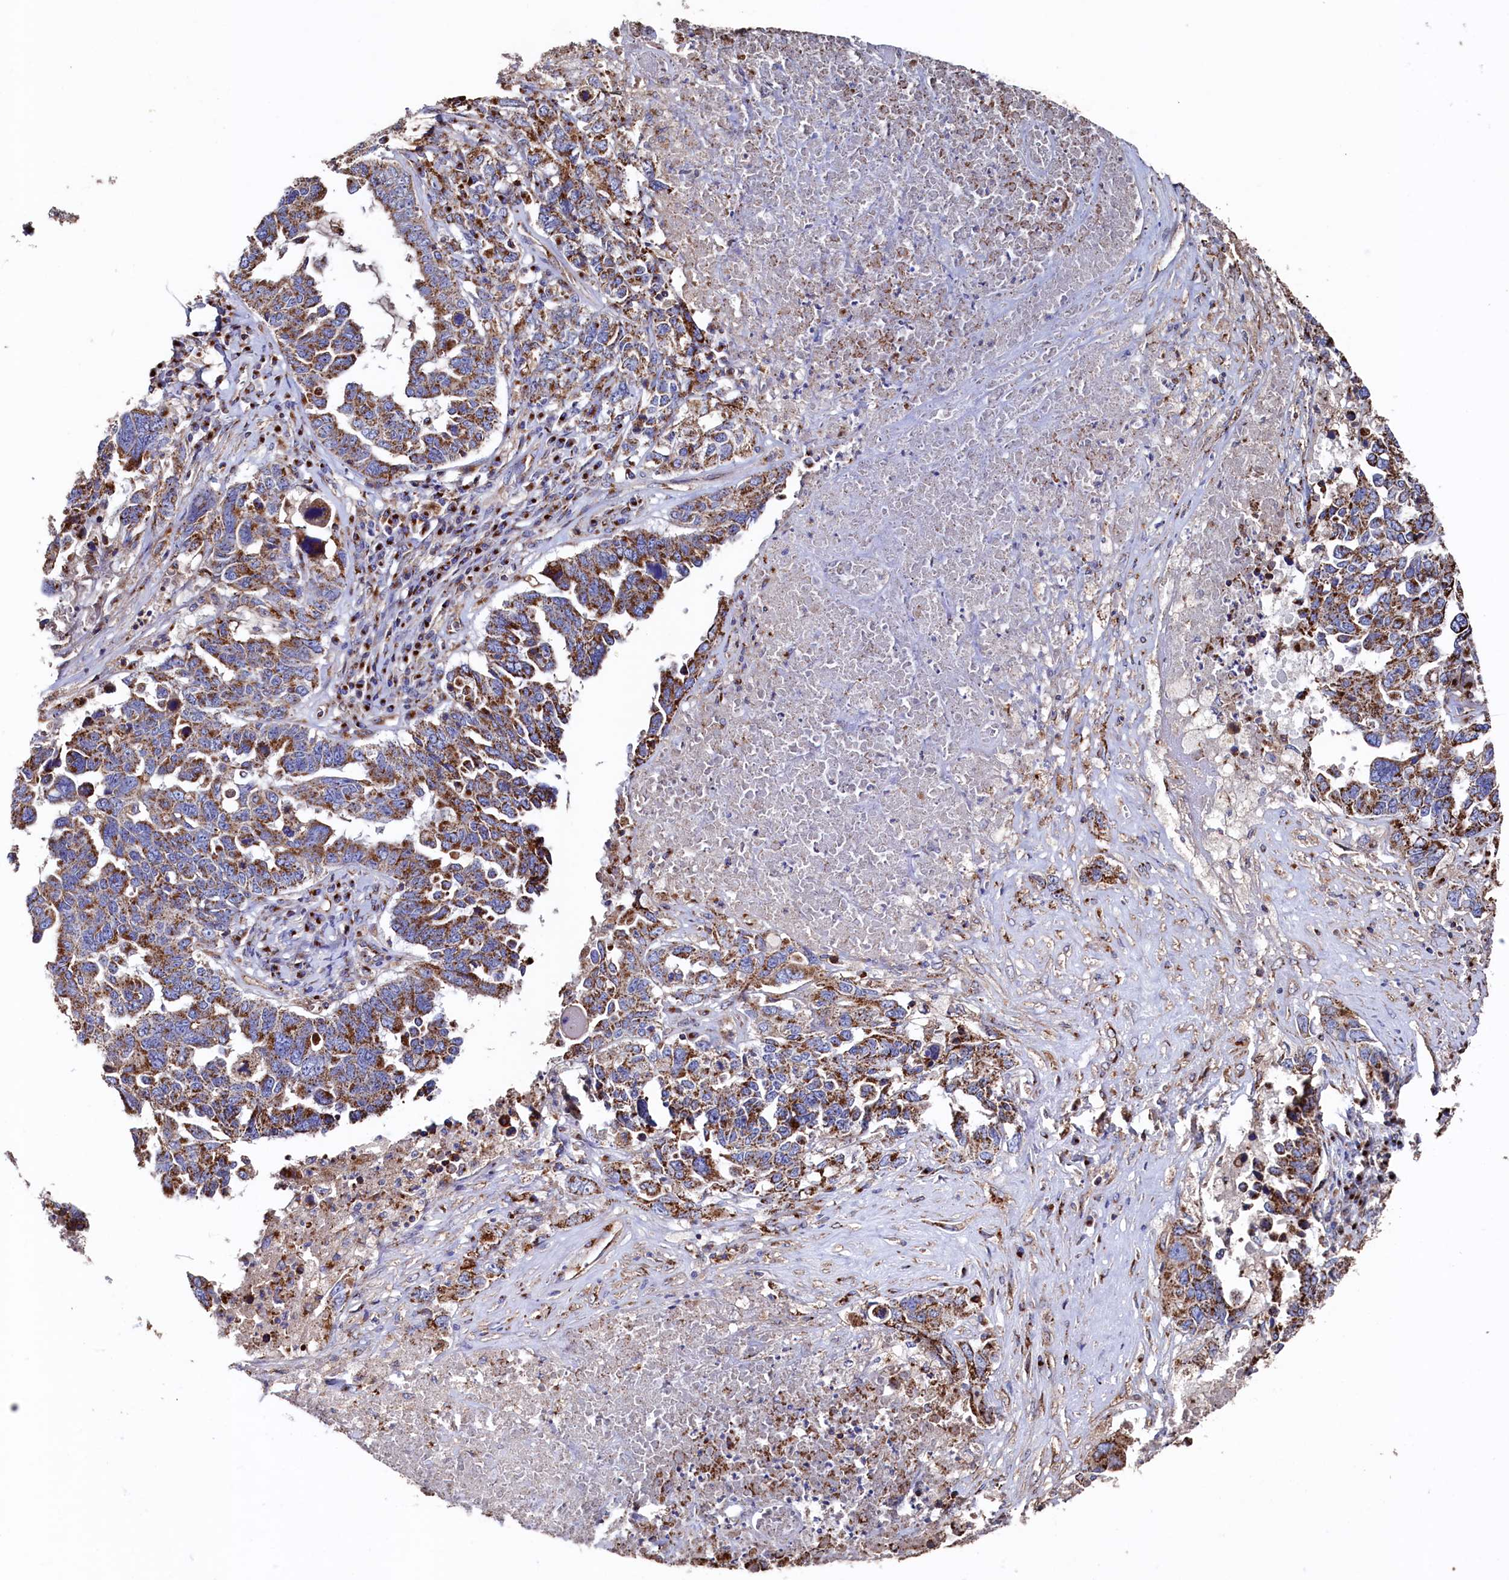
{"staining": {"intensity": "moderate", "quantity": ">75%", "location": "cytoplasmic/membranous"}, "tissue": "ovarian cancer", "cell_type": "Tumor cells", "image_type": "cancer", "snomed": [{"axis": "morphology", "description": "Carcinoma, endometroid"}, {"axis": "topography", "description": "Ovary"}], "caption": "Ovarian cancer tissue exhibits moderate cytoplasmic/membranous expression in approximately >75% of tumor cells, visualized by immunohistochemistry. (DAB IHC with brightfield microscopy, high magnification).", "gene": "PRRC1", "patient": {"sex": "female", "age": 62}}